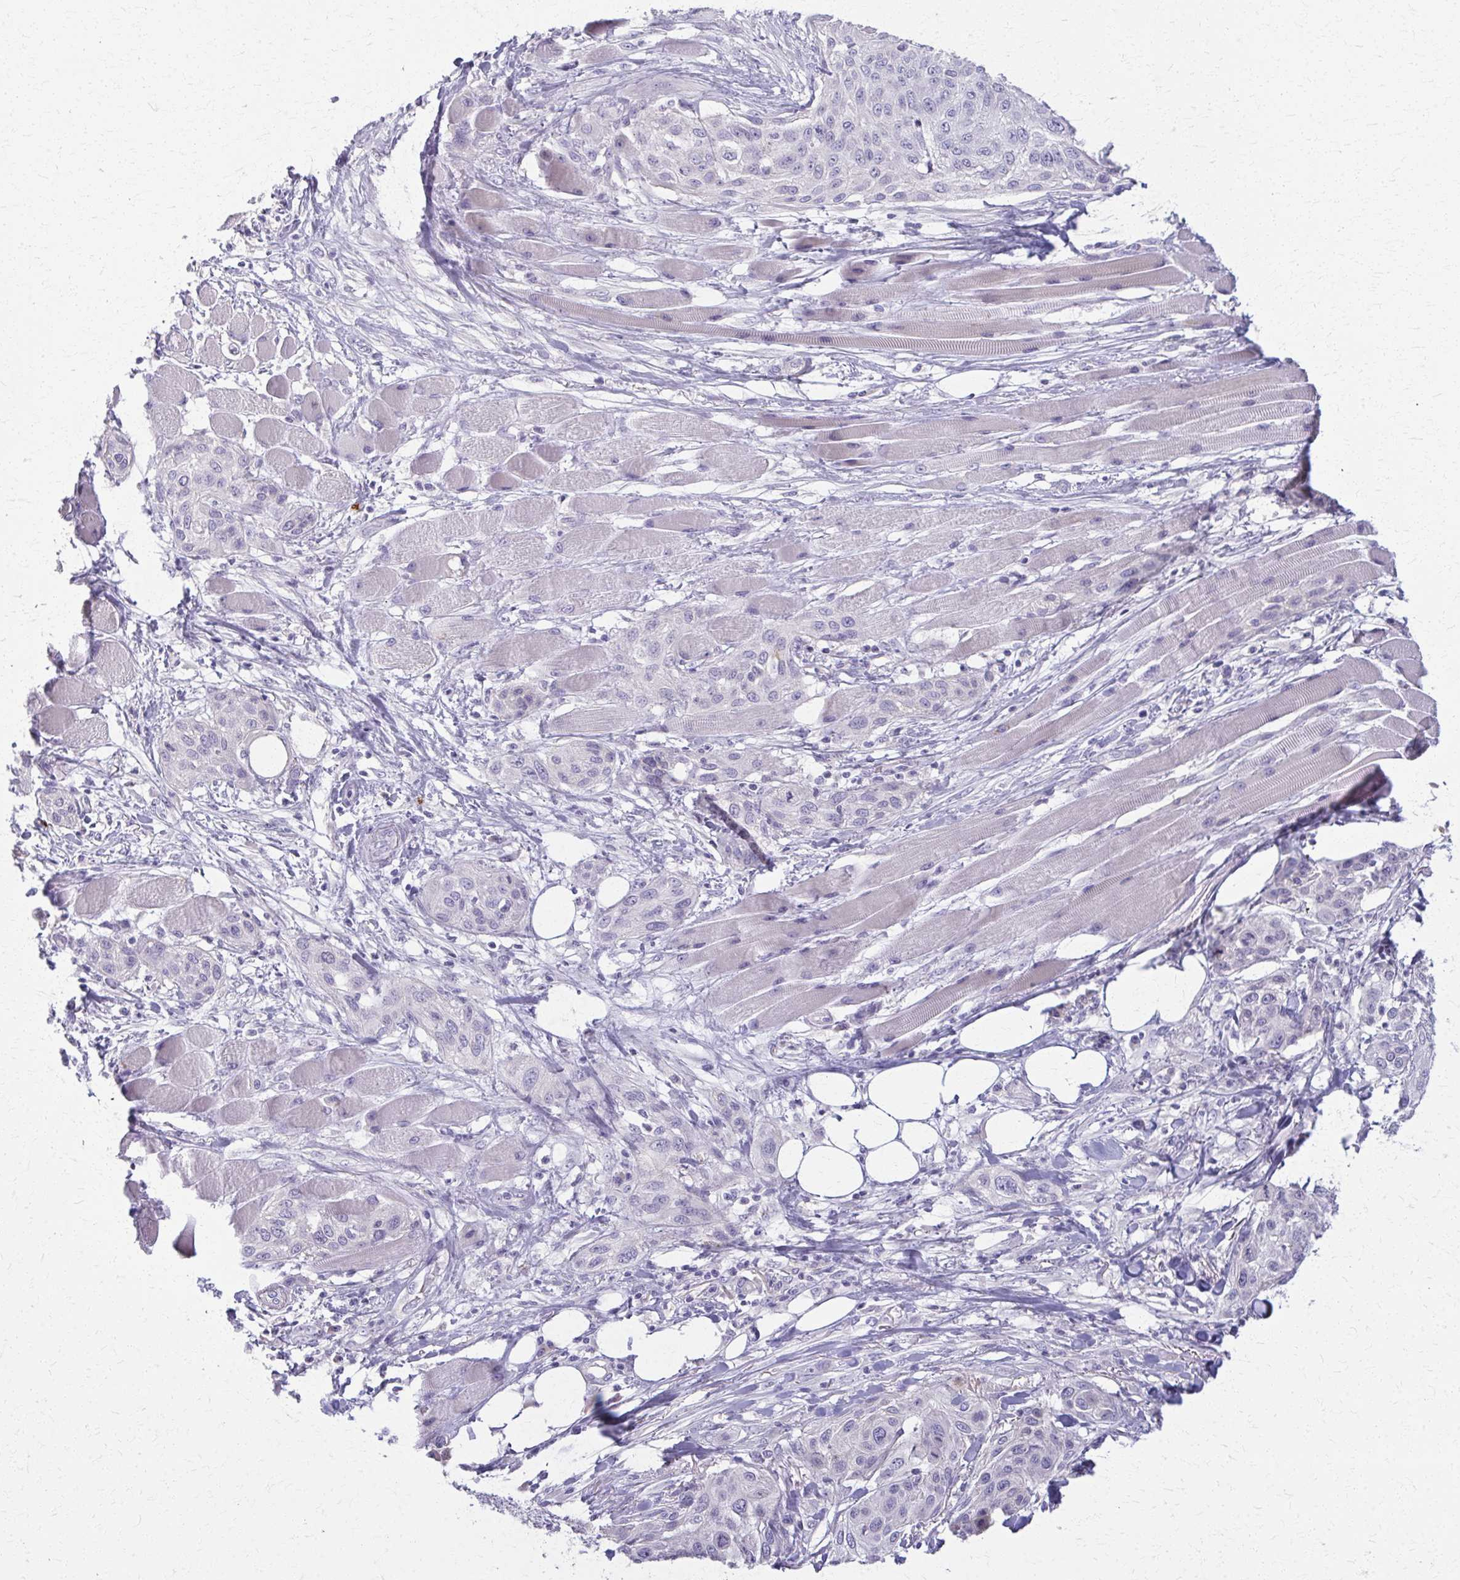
{"staining": {"intensity": "negative", "quantity": "none", "location": "none"}, "tissue": "skin cancer", "cell_type": "Tumor cells", "image_type": "cancer", "snomed": [{"axis": "morphology", "description": "Squamous cell carcinoma, NOS"}, {"axis": "topography", "description": "Skin"}], "caption": "The photomicrograph shows no significant expression in tumor cells of skin squamous cell carcinoma.", "gene": "OR4M1", "patient": {"sex": "female", "age": 87}}